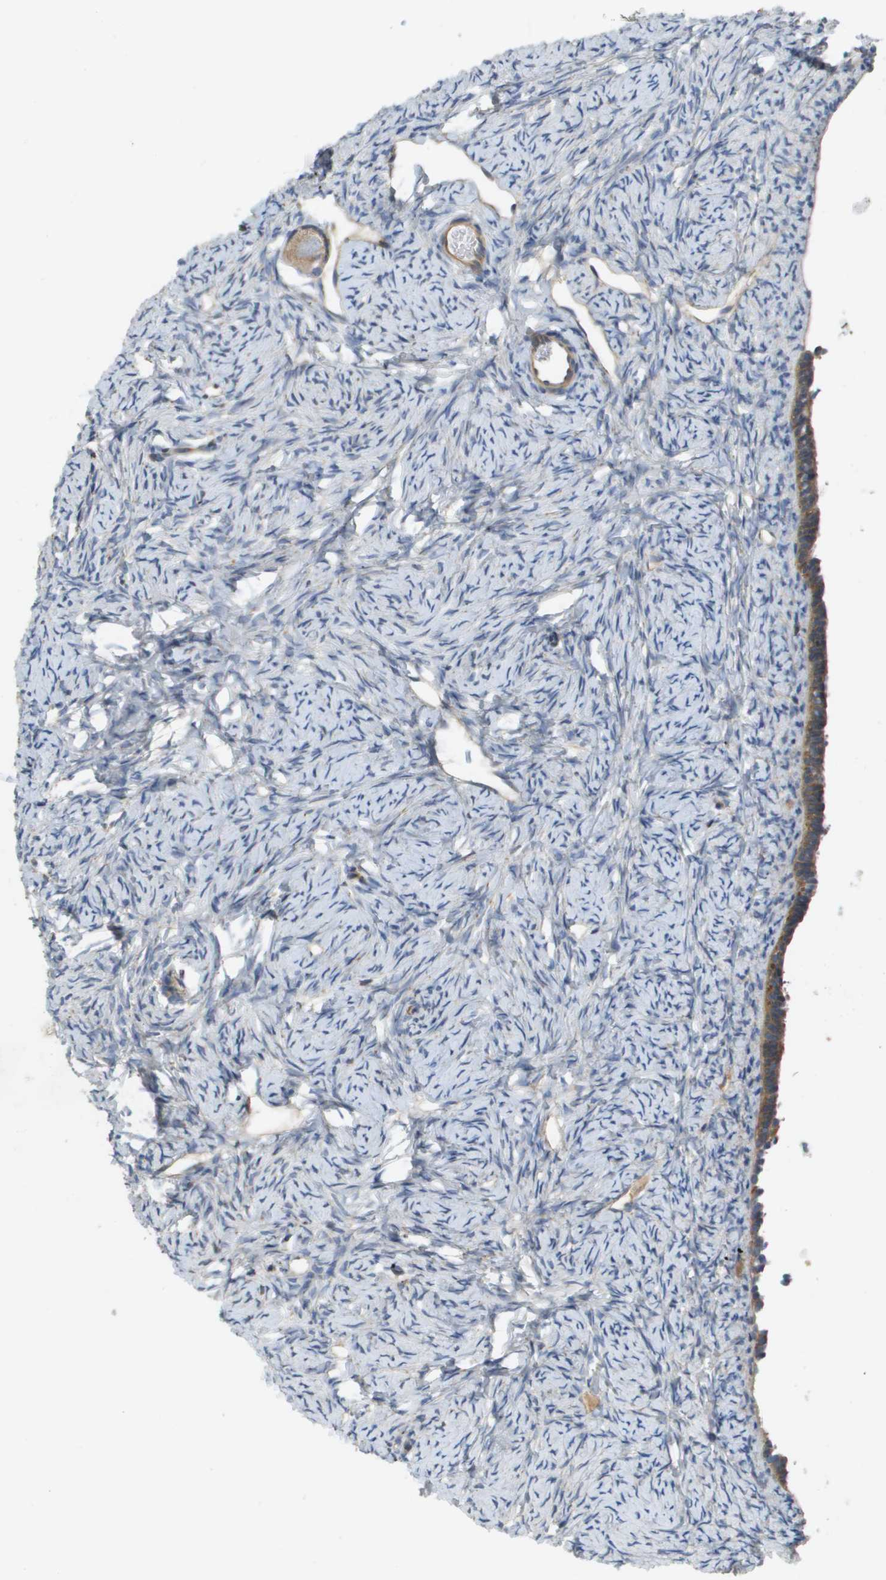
{"staining": {"intensity": "weak", "quantity": ">75%", "location": "cytoplasmic/membranous"}, "tissue": "ovary", "cell_type": "Follicle cells", "image_type": "normal", "snomed": [{"axis": "morphology", "description": "Normal tissue, NOS"}, {"axis": "topography", "description": "Ovary"}], "caption": "IHC of benign human ovary exhibits low levels of weak cytoplasmic/membranous staining in about >75% of follicle cells.", "gene": "CASP10", "patient": {"sex": "female", "age": 33}}